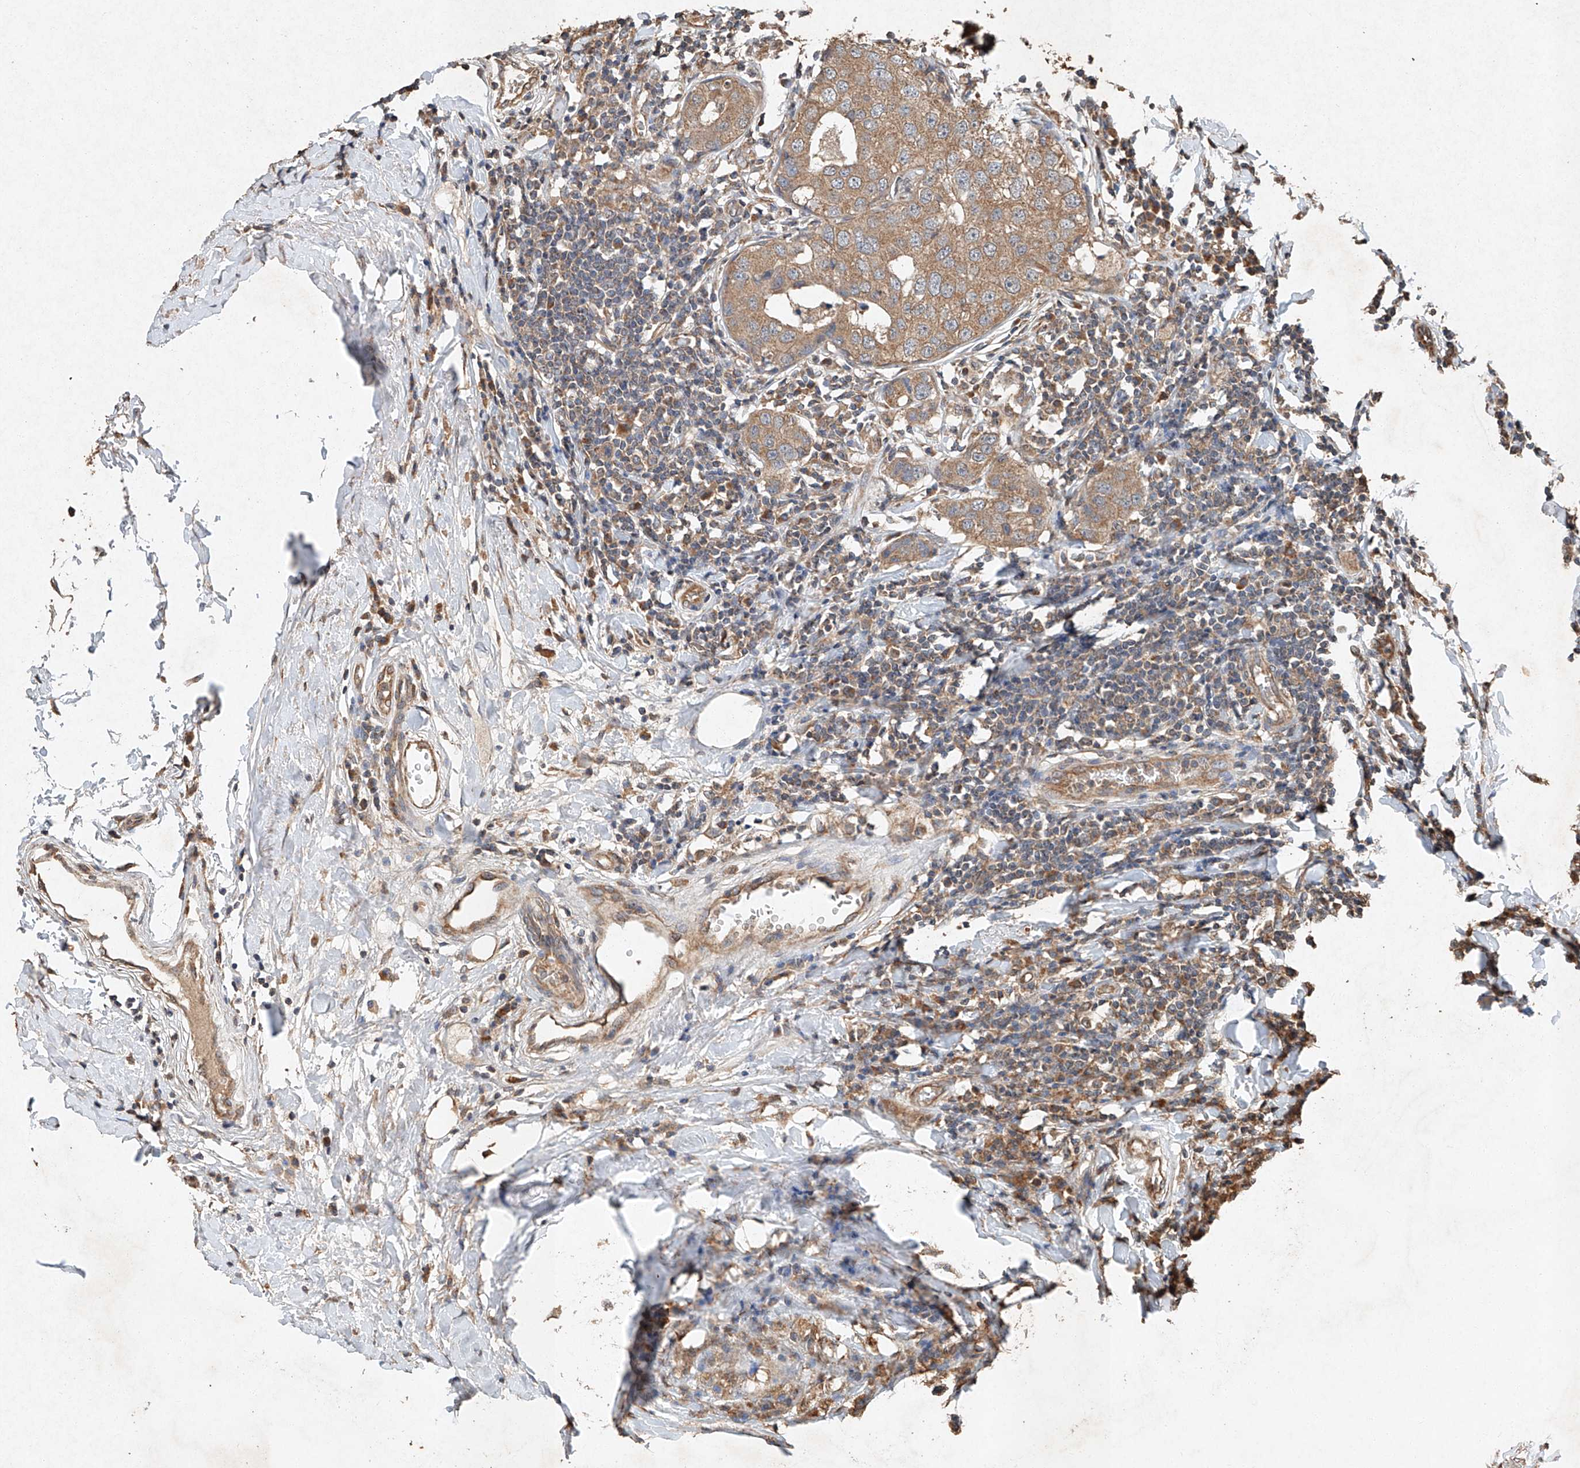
{"staining": {"intensity": "moderate", "quantity": ">75%", "location": "cytoplasmic/membranous"}, "tissue": "breast cancer", "cell_type": "Tumor cells", "image_type": "cancer", "snomed": [{"axis": "morphology", "description": "Duct carcinoma"}, {"axis": "topography", "description": "Breast"}], "caption": "Immunohistochemical staining of breast cancer (intraductal carcinoma) displays medium levels of moderate cytoplasmic/membranous expression in about >75% of tumor cells.", "gene": "STK3", "patient": {"sex": "female", "age": 27}}